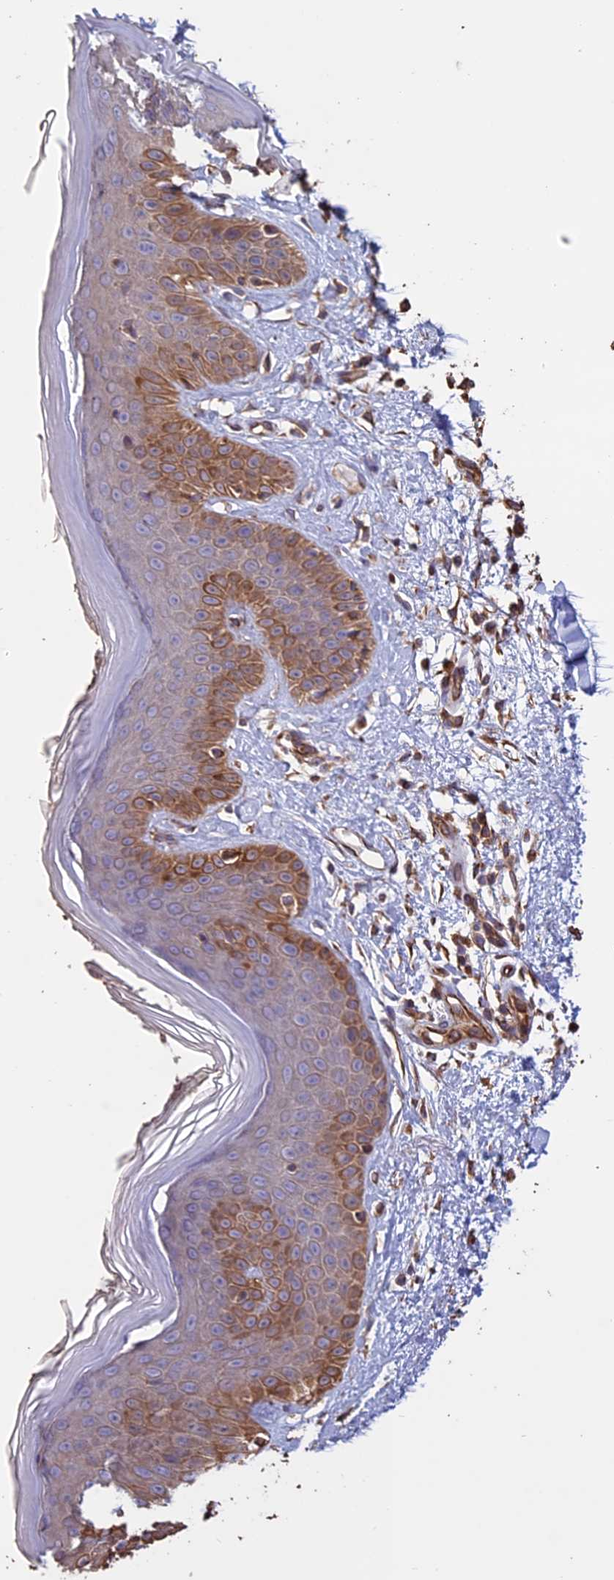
{"staining": {"intensity": "moderate", "quantity": ">75%", "location": "cytoplasmic/membranous"}, "tissue": "skin", "cell_type": "Fibroblasts", "image_type": "normal", "snomed": [{"axis": "morphology", "description": "Normal tissue, NOS"}, {"axis": "topography", "description": "Skin"}], "caption": "DAB immunohistochemical staining of unremarkable skin reveals moderate cytoplasmic/membranous protein positivity in about >75% of fibroblasts.", "gene": "CCDC148", "patient": {"sex": "female", "age": 64}}